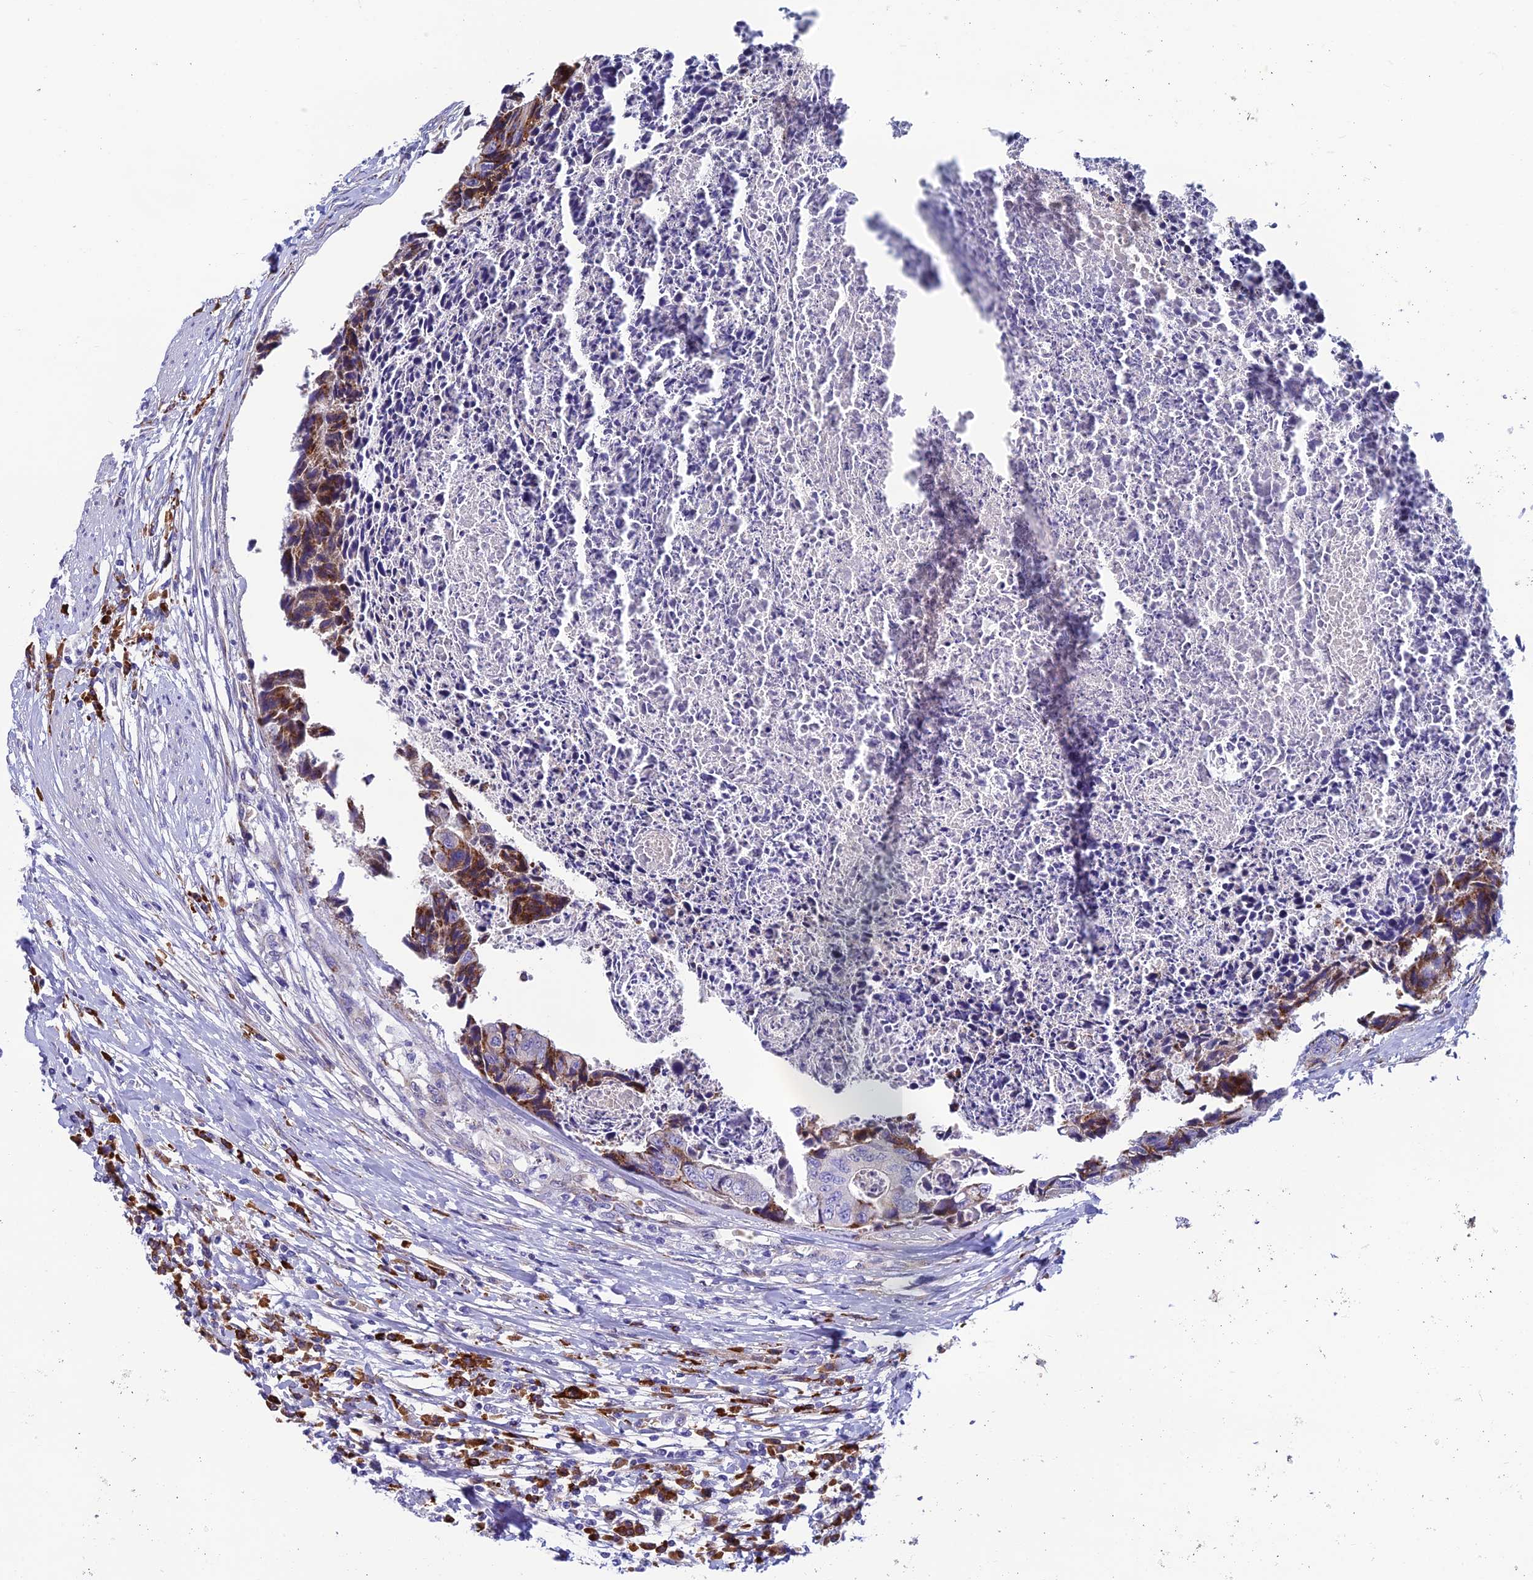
{"staining": {"intensity": "moderate", "quantity": "<25%", "location": "cytoplasmic/membranous"}, "tissue": "colorectal cancer", "cell_type": "Tumor cells", "image_type": "cancer", "snomed": [{"axis": "morphology", "description": "Adenocarcinoma, NOS"}, {"axis": "topography", "description": "Rectum"}], "caption": "Immunohistochemistry (IHC) (DAB) staining of colorectal cancer displays moderate cytoplasmic/membranous protein staining in about <25% of tumor cells.", "gene": "MACIR", "patient": {"sex": "male", "age": 84}}